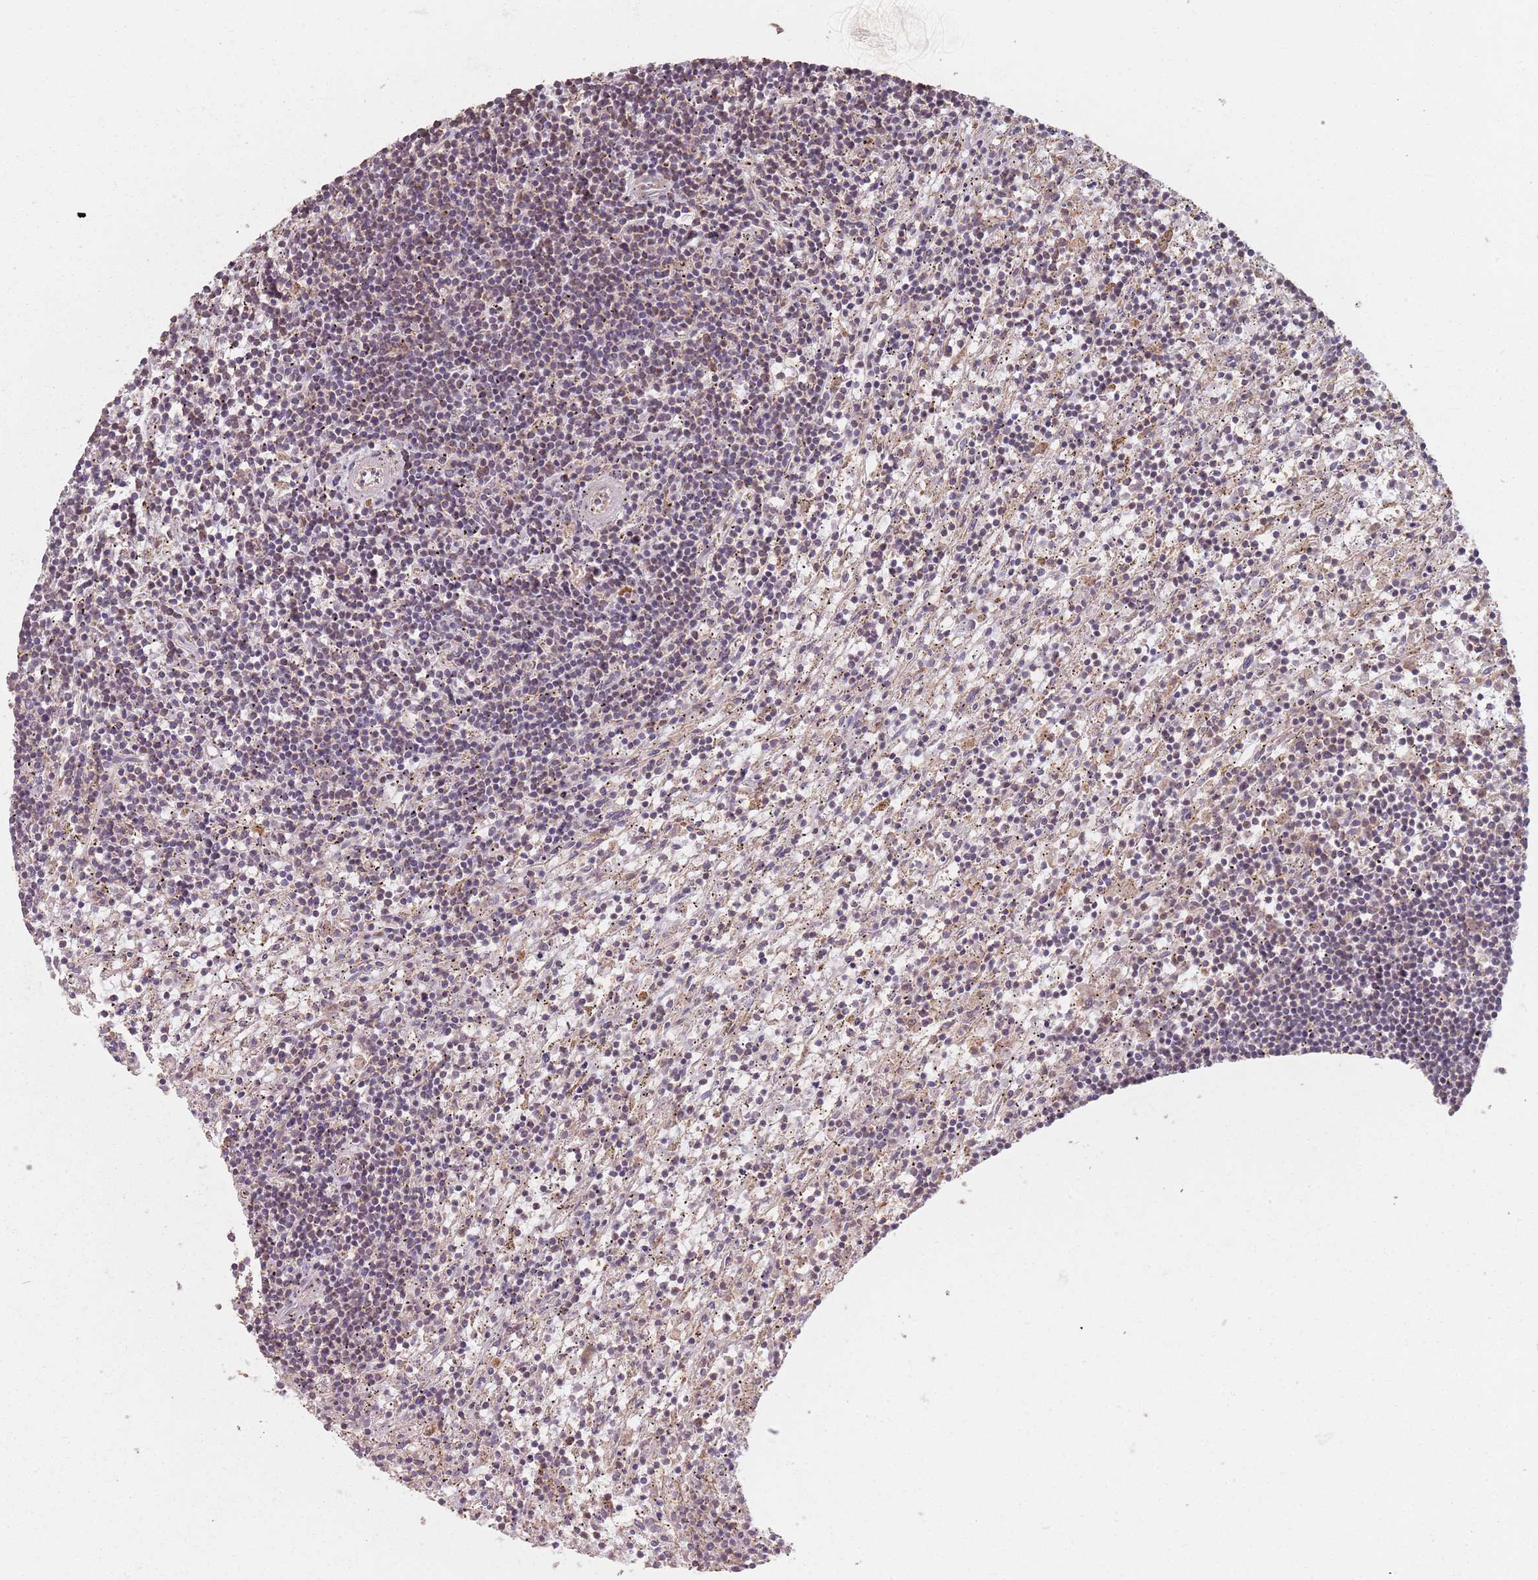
{"staining": {"intensity": "moderate", "quantity": "25%-75%", "location": "nuclear"}, "tissue": "lymphoma", "cell_type": "Tumor cells", "image_type": "cancer", "snomed": [{"axis": "morphology", "description": "Malignant lymphoma, non-Hodgkin's type, Low grade"}, {"axis": "topography", "description": "Spleen"}], "caption": "Brown immunohistochemical staining in human lymphoma displays moderate nuclear staining in approximately 25%-75% of tumor cells.", "gene": "VPS52", "patient": {"sex": "male", "age": 76}}